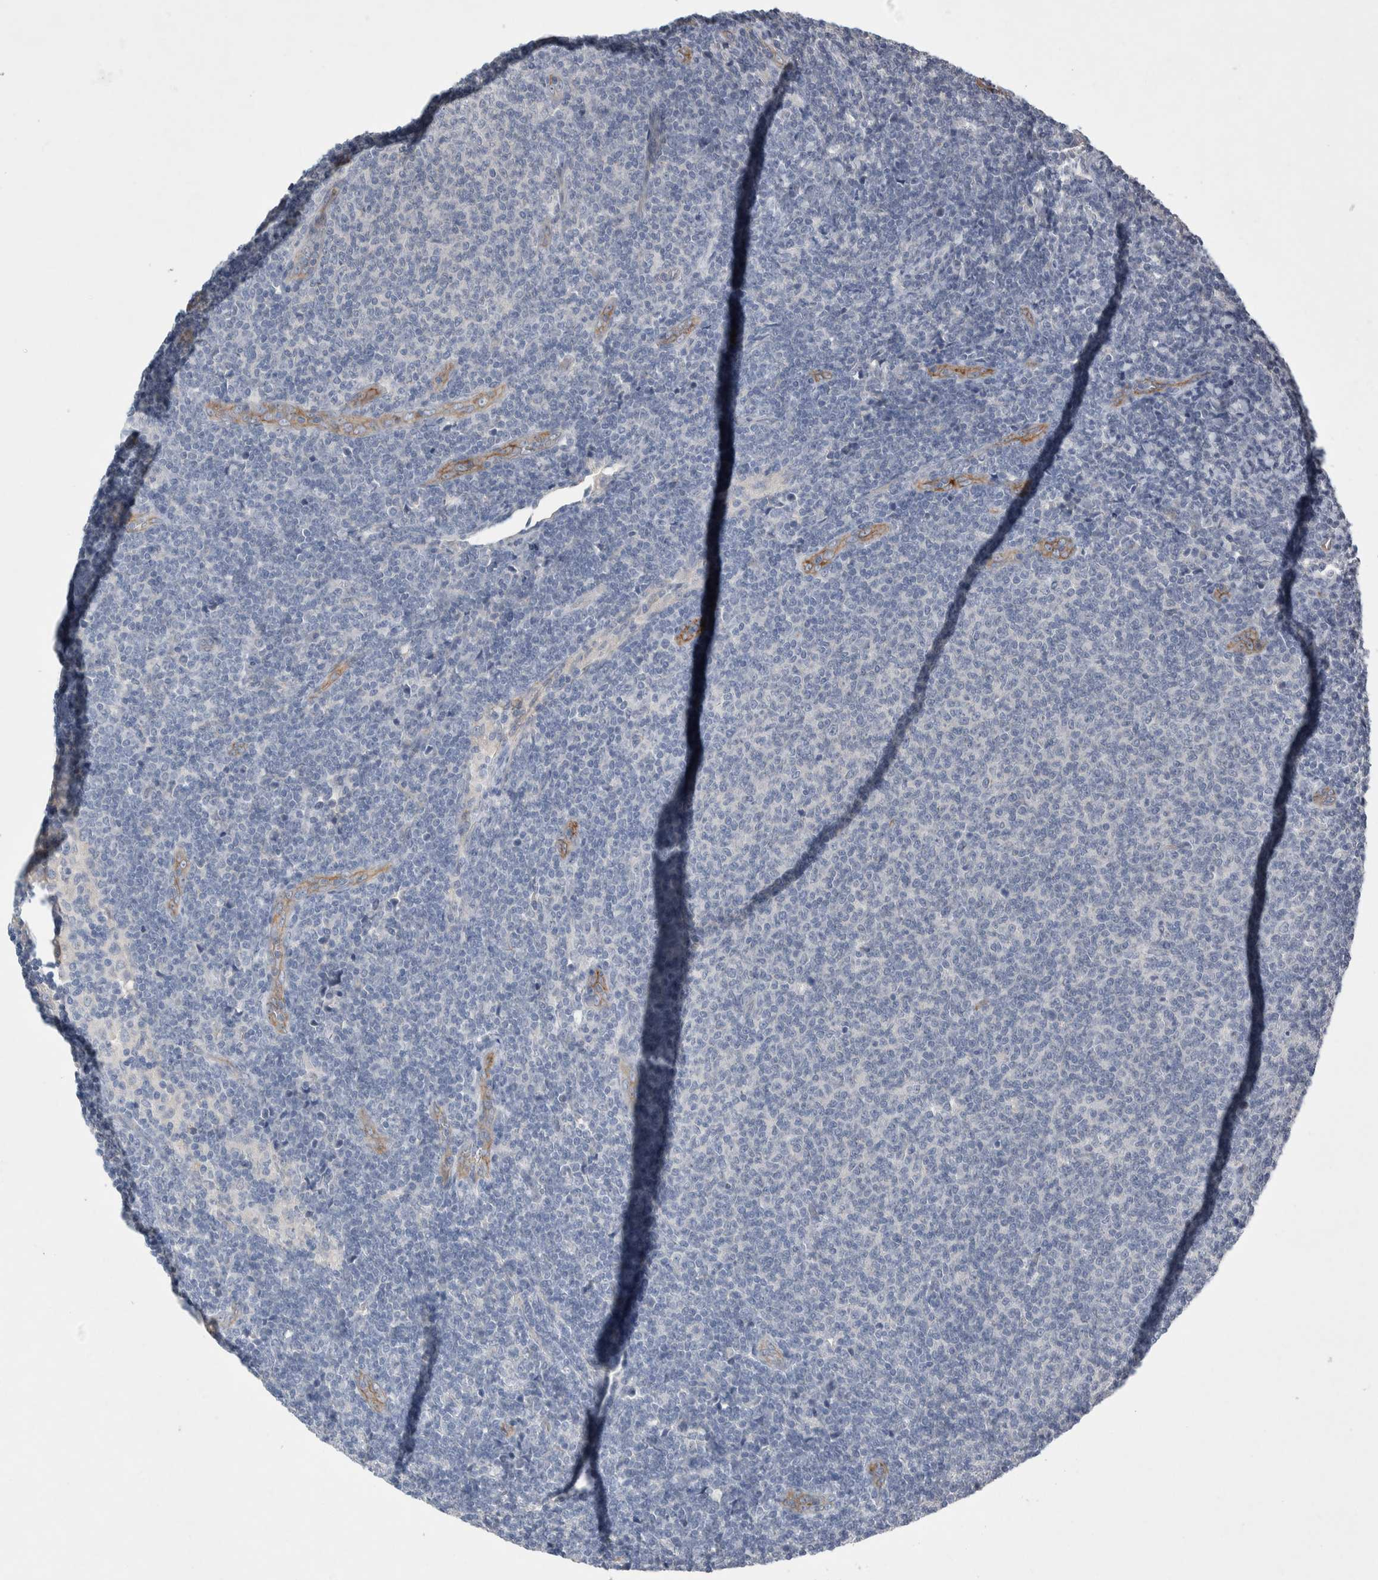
{"staining": {"intensity": "negative", "quantity": "none", "location": "none"}, "tissue": "lymphoma", "cell_type": "Tumor cells", "image_type": "cancer", "snomed": [{"axis": "morphology", "description": "Malignant lymphoma, non-Hodgkin's type, Low grade"}, {"axis": "topography", "description": "Lymph node"}], "caption": "There is no significant staining in tumor cells of malignant lymphoma, non-Hodgkin's type (low-grade).", "gene": "CEP131", "patient": {"sex": "male", "age": 66}}